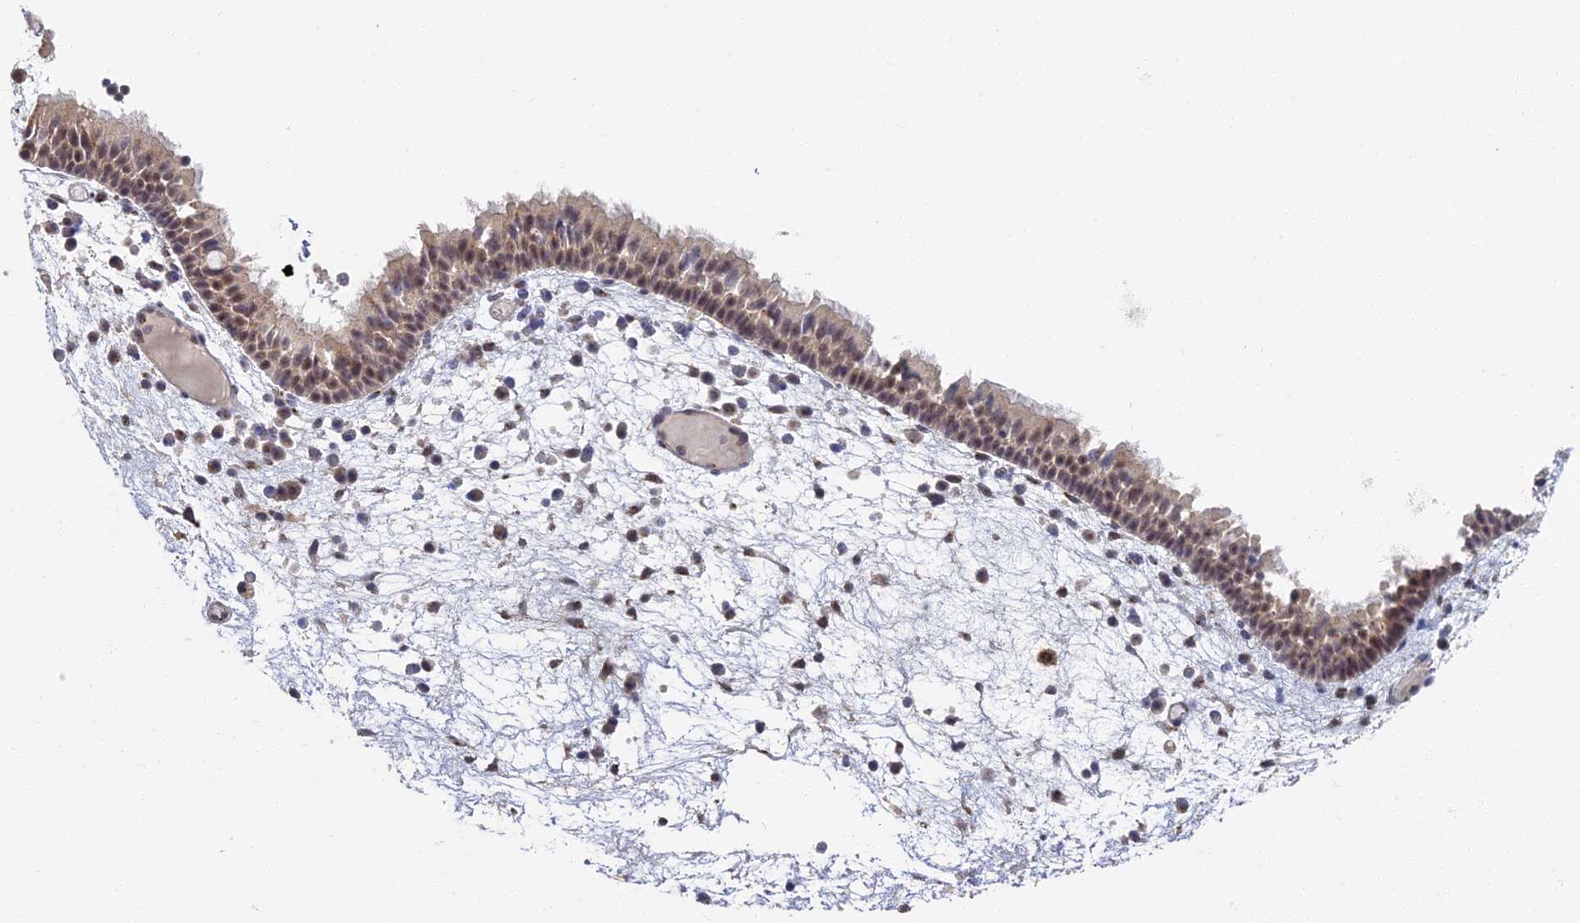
{"staining": {"intensity": "weak", "quantity": ">75%", "location": "nuclear"}, "tissue": "nasopharynx", "cell_type": "Respiratory epithelial cells", "image_type": "normal", "snomed": [{"axis": "morphology", "description": "Normal tissue, NOS"}, {"axis": "morphology", "description": "Inflammation, NOS"}, {"axis": "morphology", "description": "Malignant melanoma, Metastatic site"}, {"axis": "topography", "description": "Nasopharynx"}], "caption": "IHC of normal human nasopharynx demonstrates low levels of weak nuclear positivity in about >75% of respiratory epithelial cells.", "gene": "GPATCH1", "patient": {"sex": "male", "age": 70}}